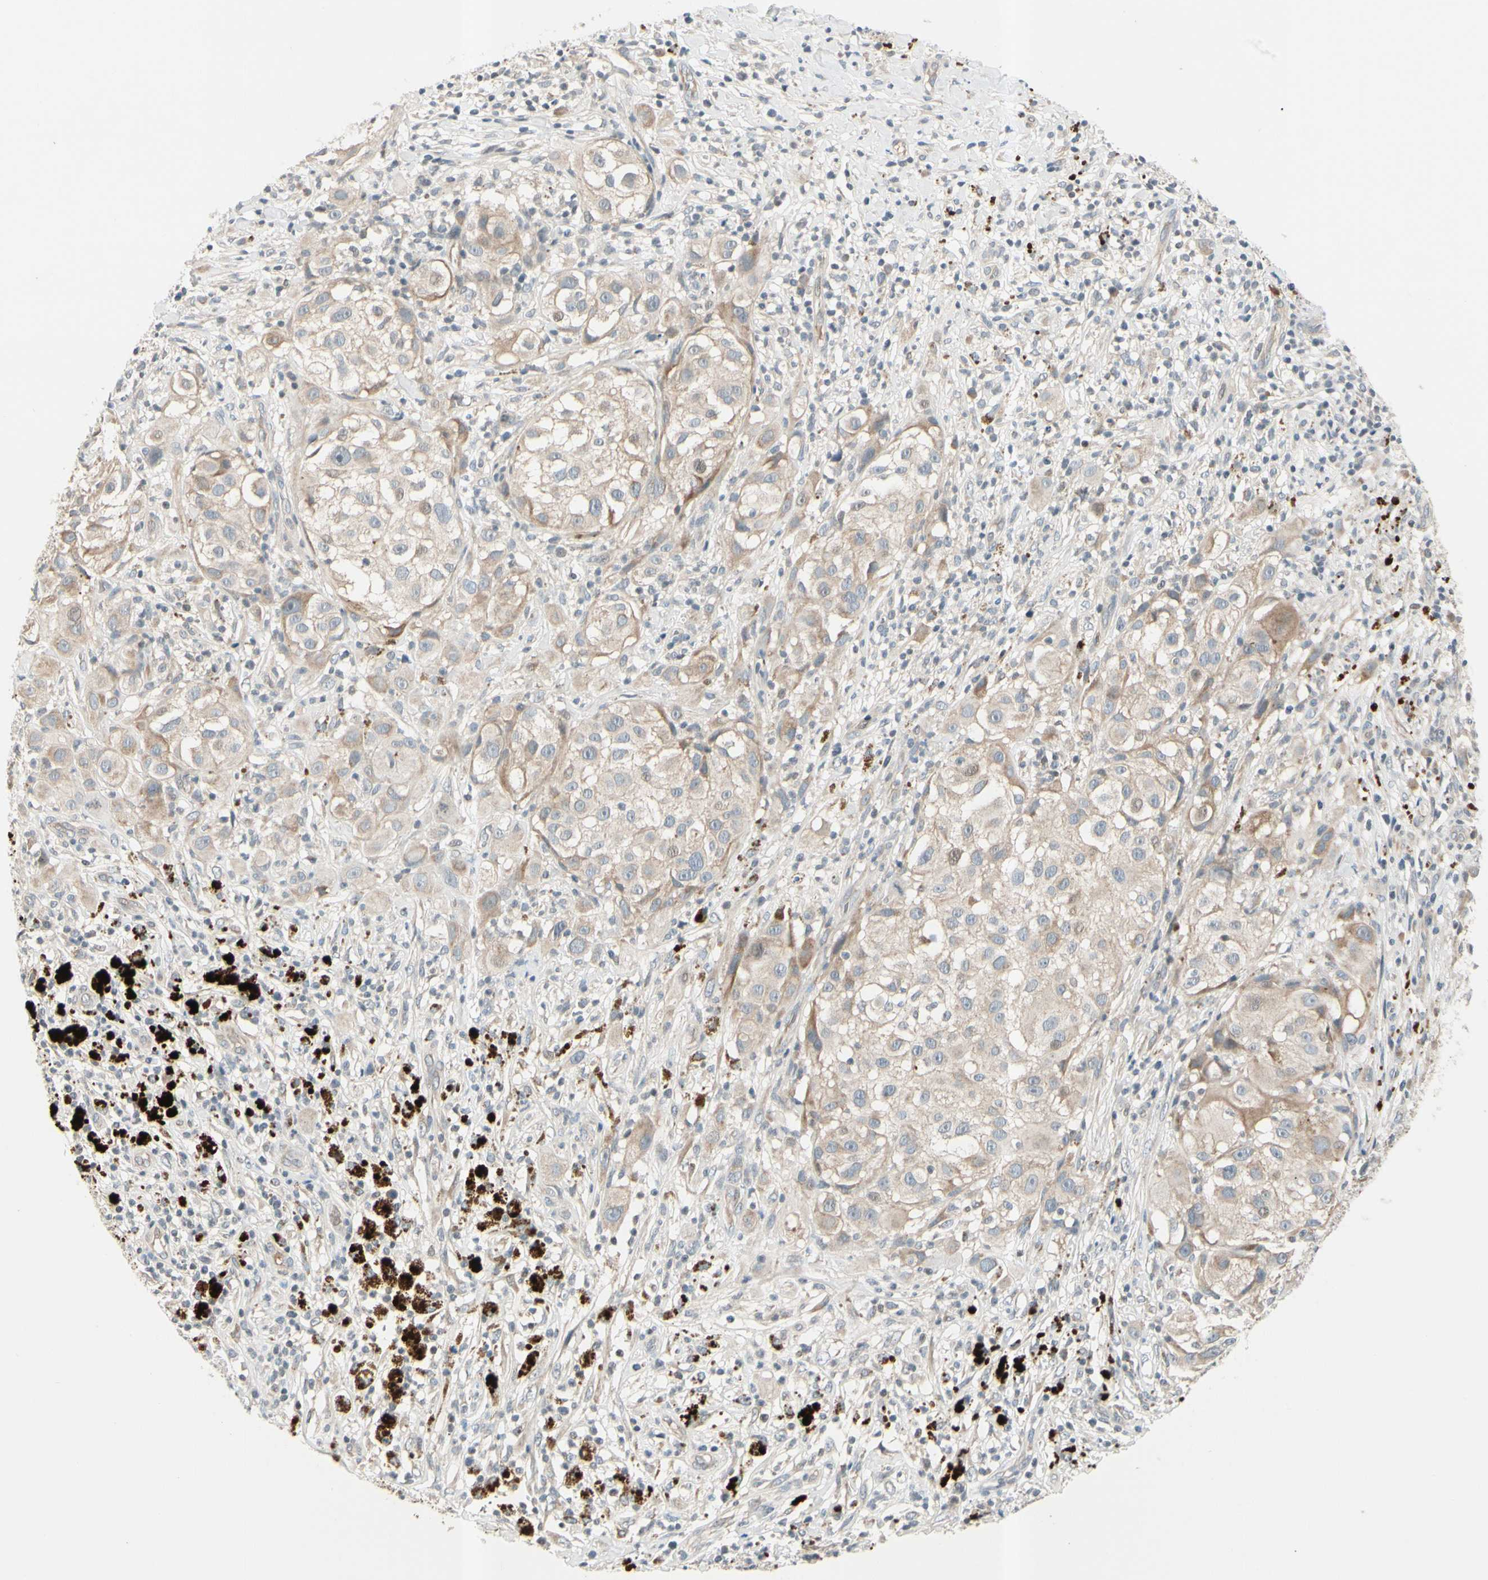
{"staining": {"intensity": "weak", "quantity": ">75%", "location": "cytoplasmic/membranous"}, "tissue": "melanoma", "cell_type": "Tumor cells", "image_type": "cancer", "snomed": [{"axis": "morphology", "description": "Necrosis, NOS"}, {"axis": "morphology", "description": "Malignant melanoma, NOS"}, {"axis": "topography", "description": "Skin"}], "caption": "About >75% of tumor cells in human malignant melanoma show weak cytoplasmic/membranous protein positivity as visualized by brown immunohistochemical staining.", "gene": "ICAM5", "patient": {"sex": "female", "age": 87}}